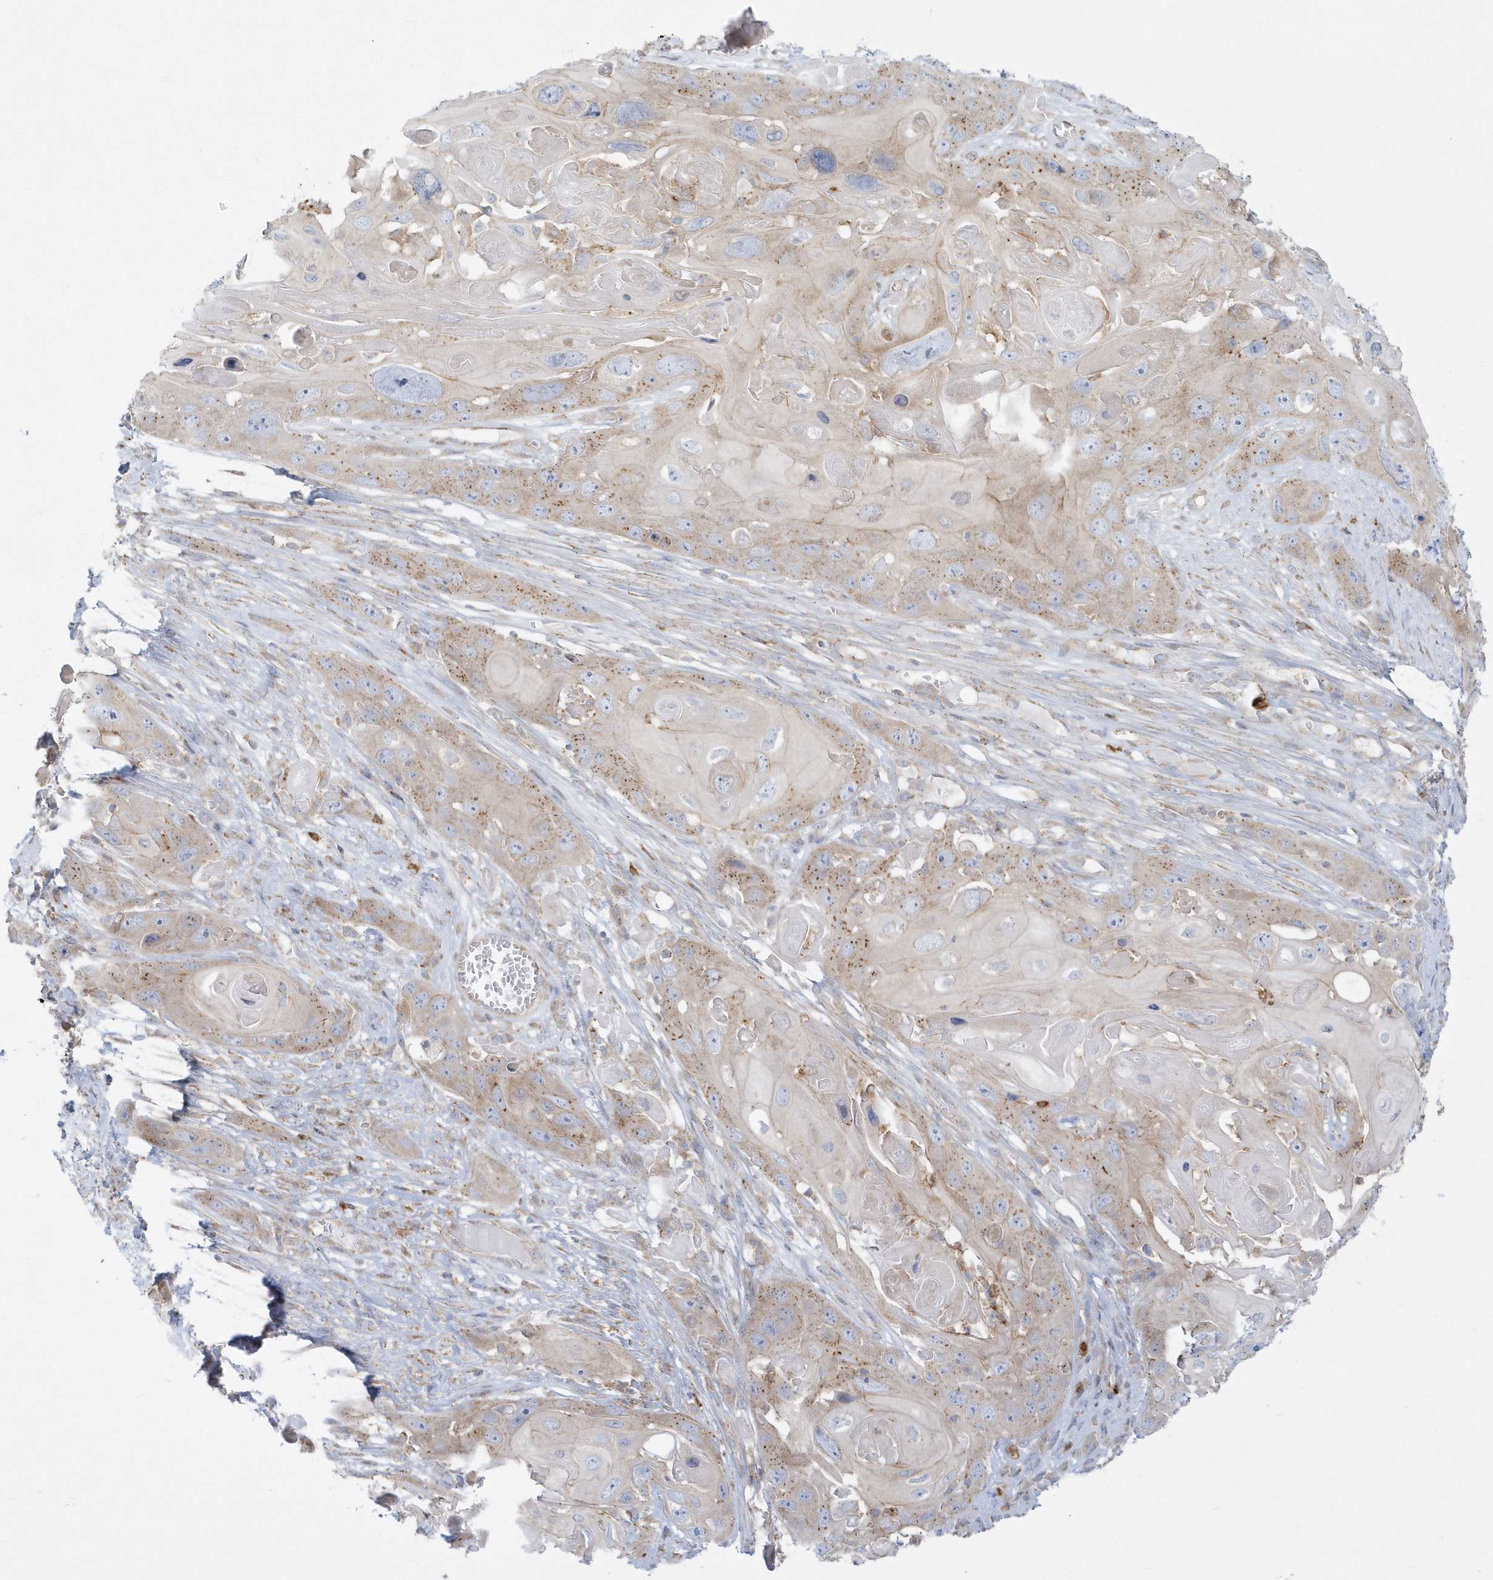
{"staining": {"intensity": "moderate", "quantity": "25%-75%", "location": "cytoplasmic/membranous"}, "tissue": "skin cancer", "cell_type": "Tumor cells", "image_type": "cancer", "snomed": [{"axis": "morphology", "description": "Squamous cell carcinoma, NOS"}, {"axis": "topography", "description": "Skin"}], "caption": "The micrograph demonstrates staining of skin squamous cell carcinoma, revealing moderate cytoplasmic/membranous protein expression (brown color) within tumor cells.", "gene": "DNAJC18", "patient": {"sex": "male", "age": 55}}